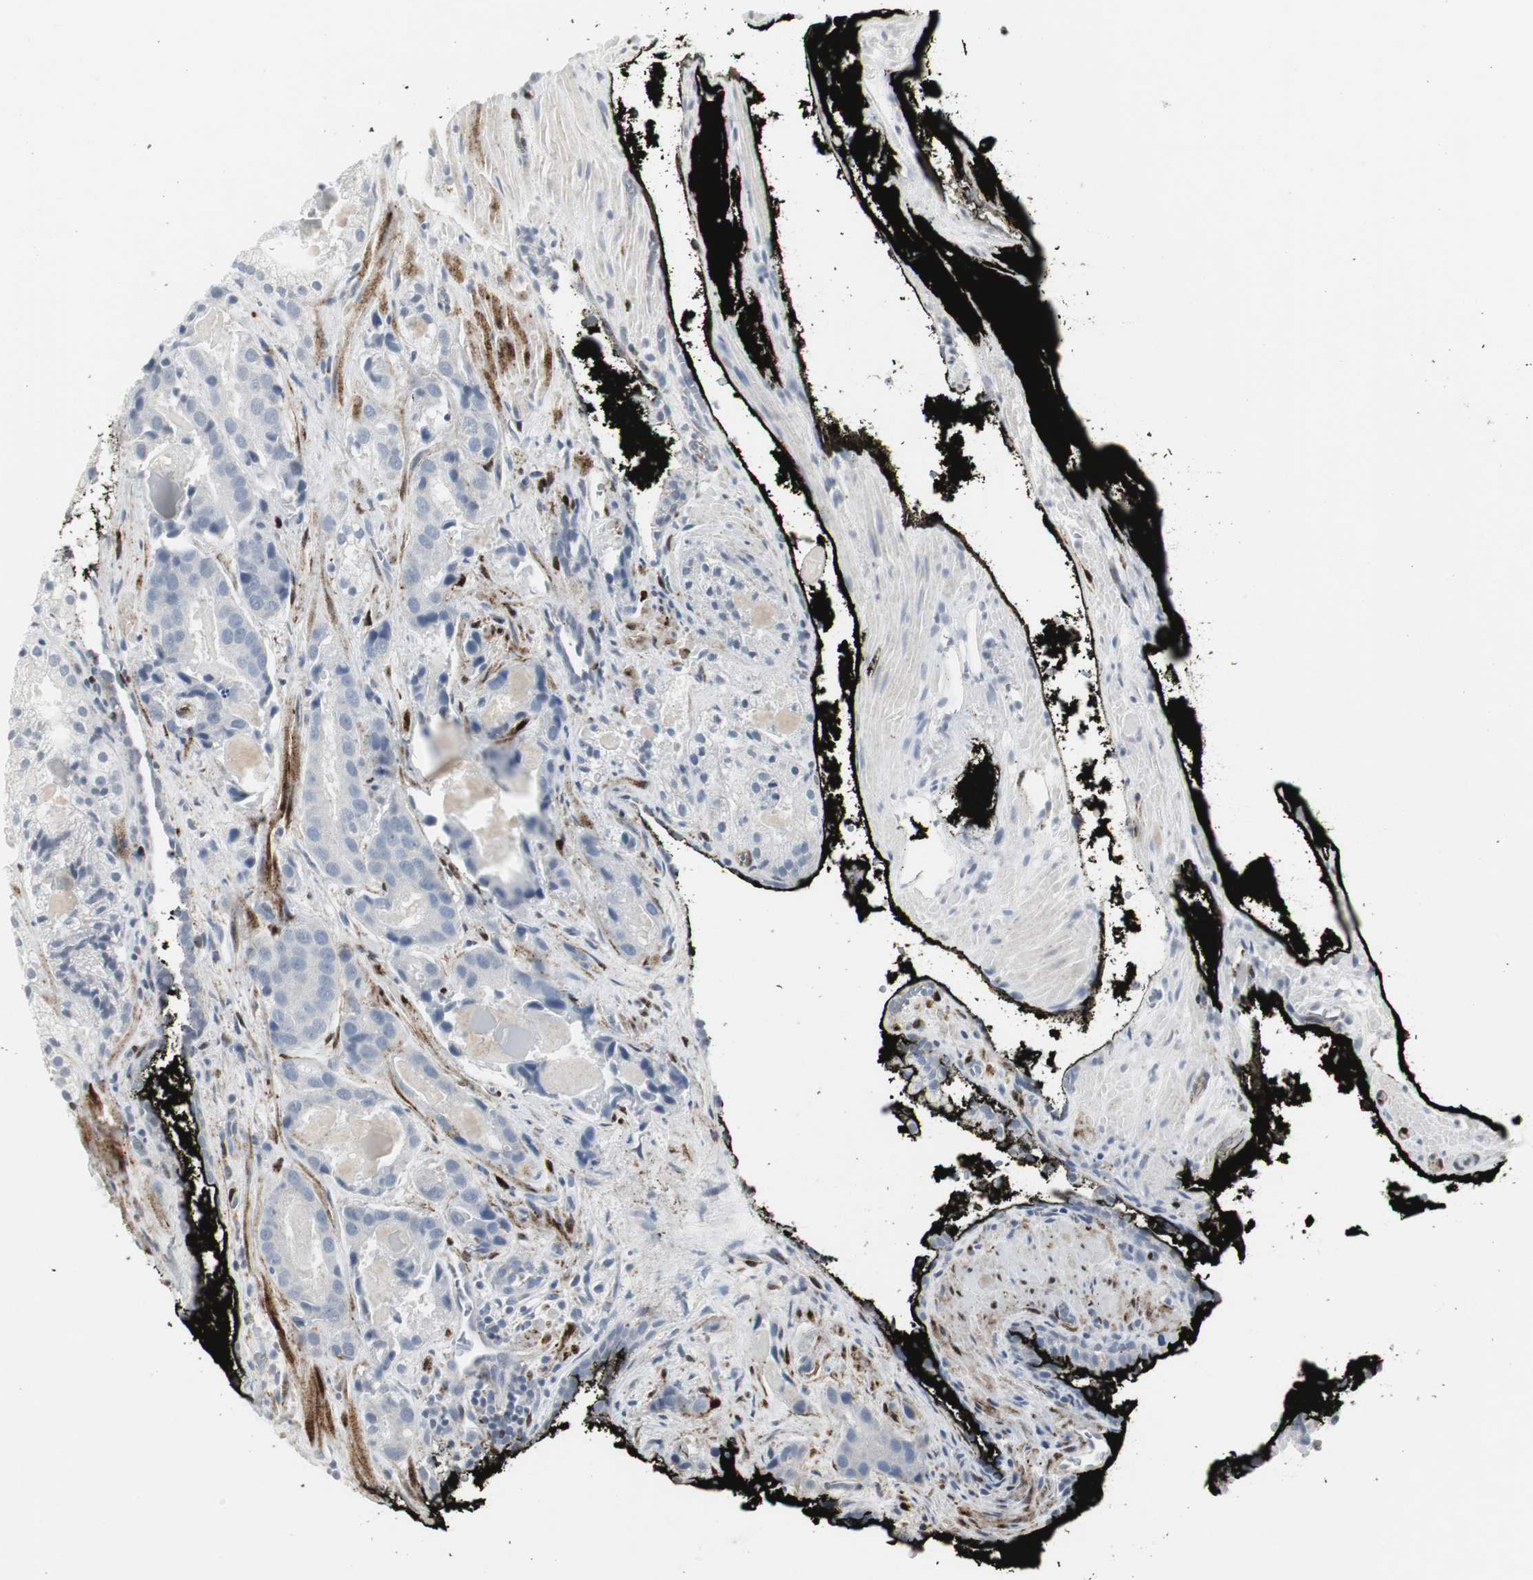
{"staining": {"intensity": "negative", "quantity": "none", "location": "none"}, "tissue": "prostate cancer", "cell_type": "Tumor cells", "image_type": "cancer", "snomed": [{"axis": "morphology", "description": "Adenocarcinoma, High grade"}, {"axis": "topography", "description": "Prostate"}], "caption": "An image of adenocarcinoma (high-grade) (prostate) stained for a protein exhibits no brown staining in tumor cells.", "gene": "PPP1R14A", "patient": {"sex": "male", "age": 58}}